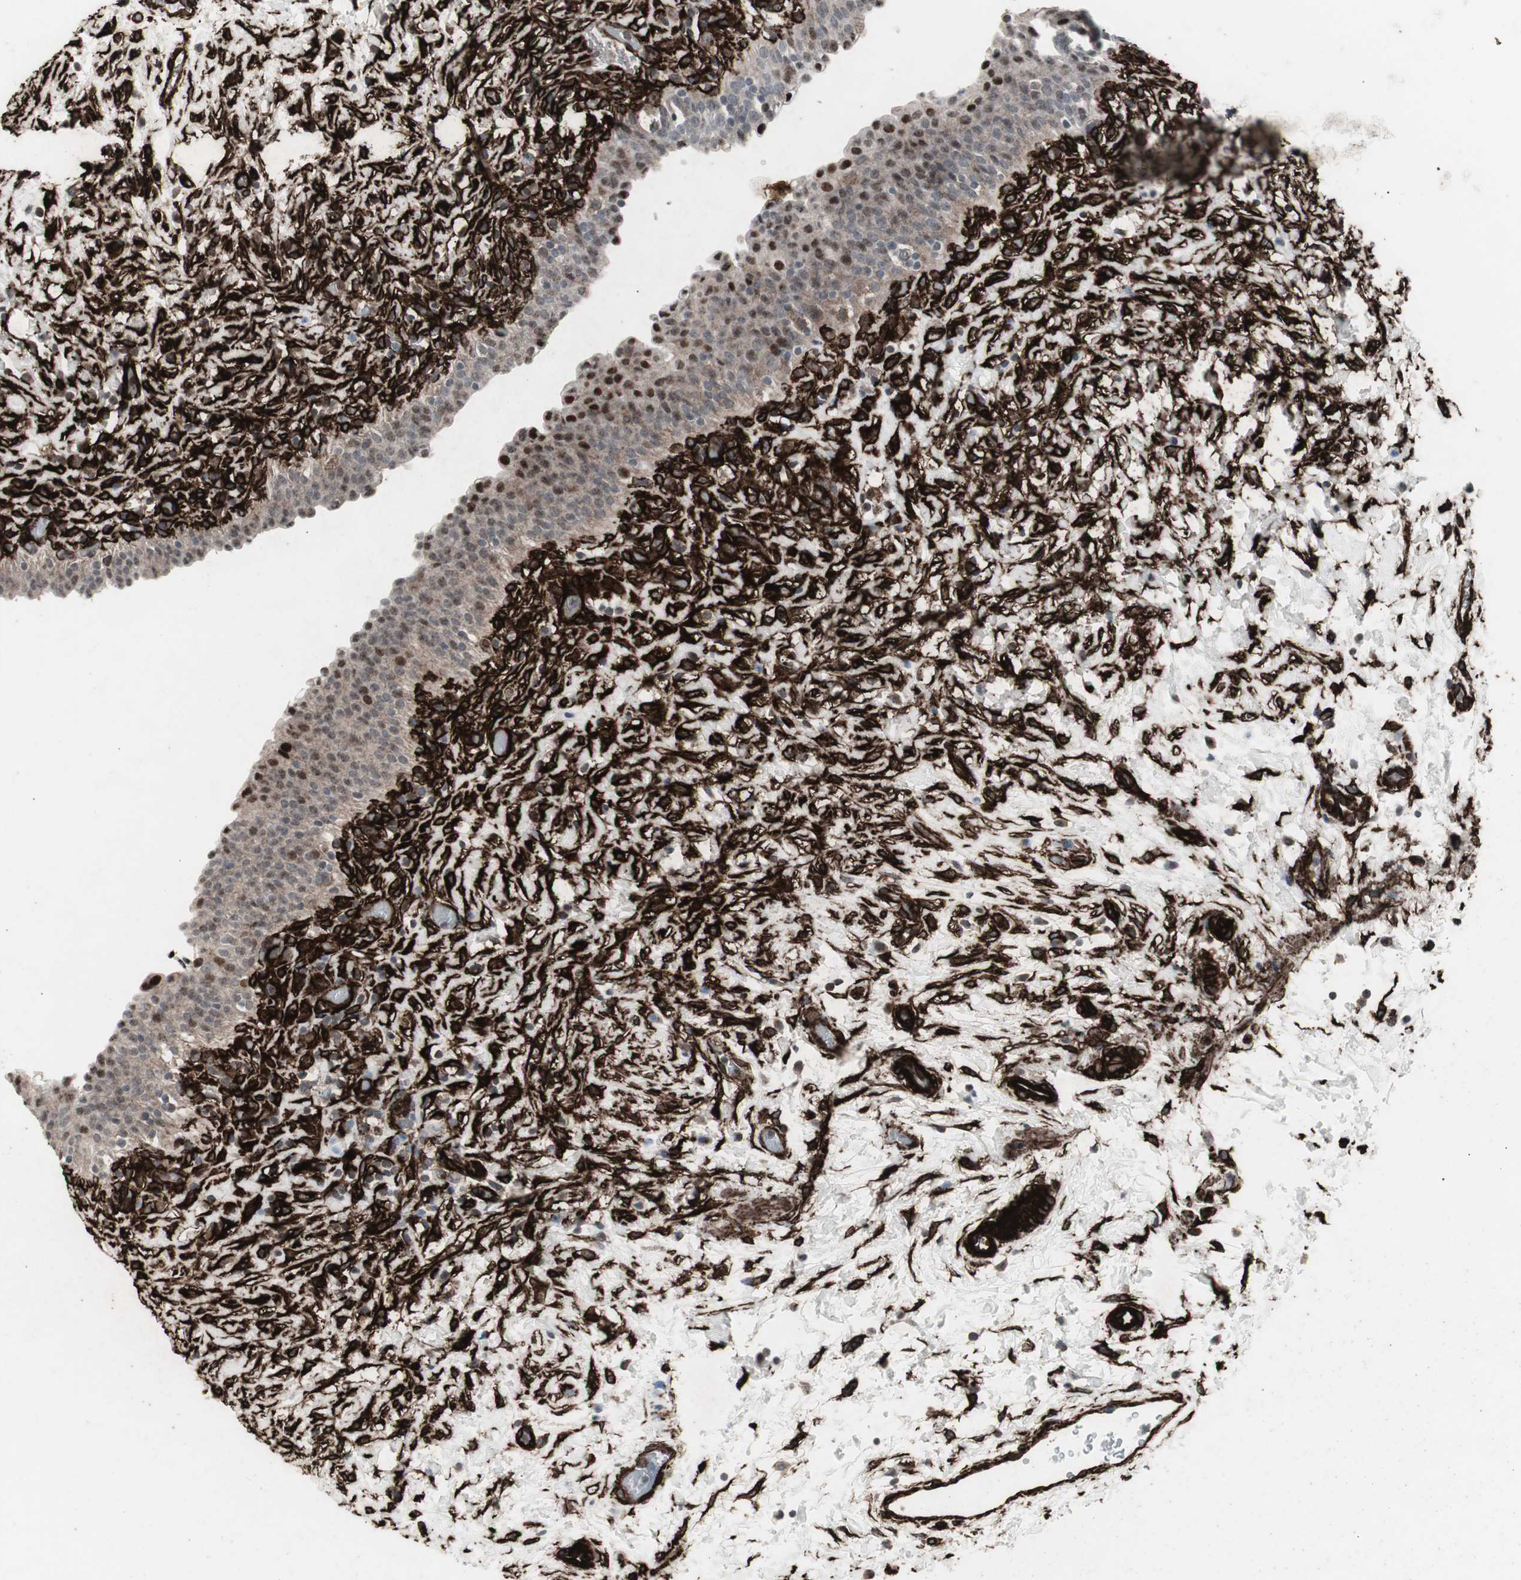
{"staining": {"intensity": "strong", "quantity": "<25%", "location": "cytoplasmic/membranous,nuclear"}, "tissue": "urinary bladder", "cell_type": "Urothelial cells", "image_type": "normal", "snomed": [{"axis": "morphology", "description": "Normal tissue, NOS"}, {"axis": "topography", "description": "Urinary bladder"}], "caption": "Immunohistochemistry (DAB (3,3'-diaminobenzidine)) staining of unremarkable urinary bladder reveals strong cytoplasmic/membranous,nuclear protein staining in about <25% of urothelial cells.", "gene": "PDGFA", "patient": {"sex": "male", "age": 51}}